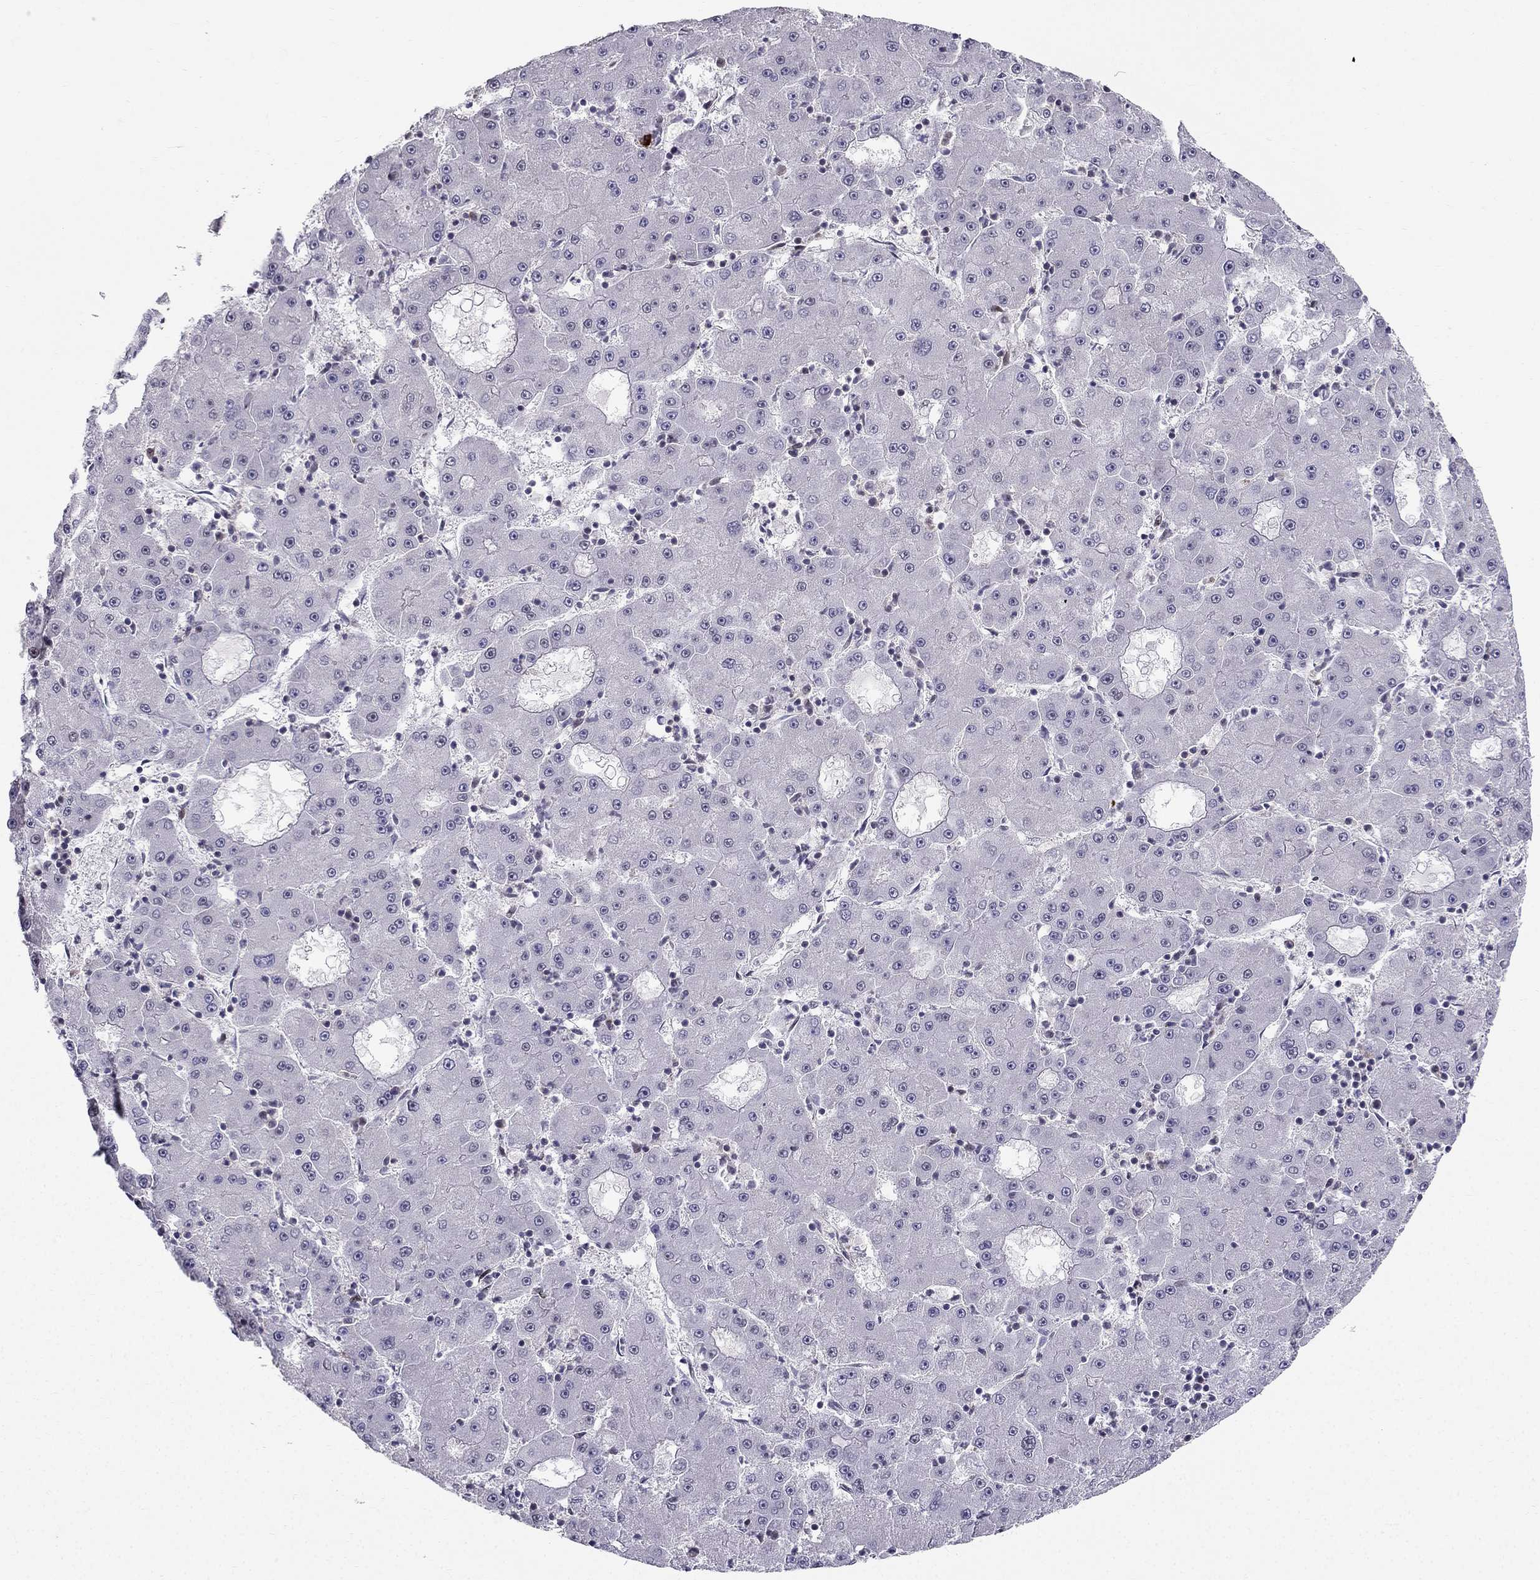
{"staining": {"intensity": "negative", "quantity": "none", "location": "none"}, "tissue": "liver cancer", "cell_type": "Tumor cells", "image_type": "cancer", "snomed": [{"axis": "morphology", "description": "Carcinoma, Hepatocellular, NOS"}, {"axis": "topography", "description": "Liver"}], "caption": "Immunohistochemical staining of human liver cancer reveals no significant positivity in tumor cells.", "gene": "RPRD2", "patient": {"sex": "male", "age": 73}}